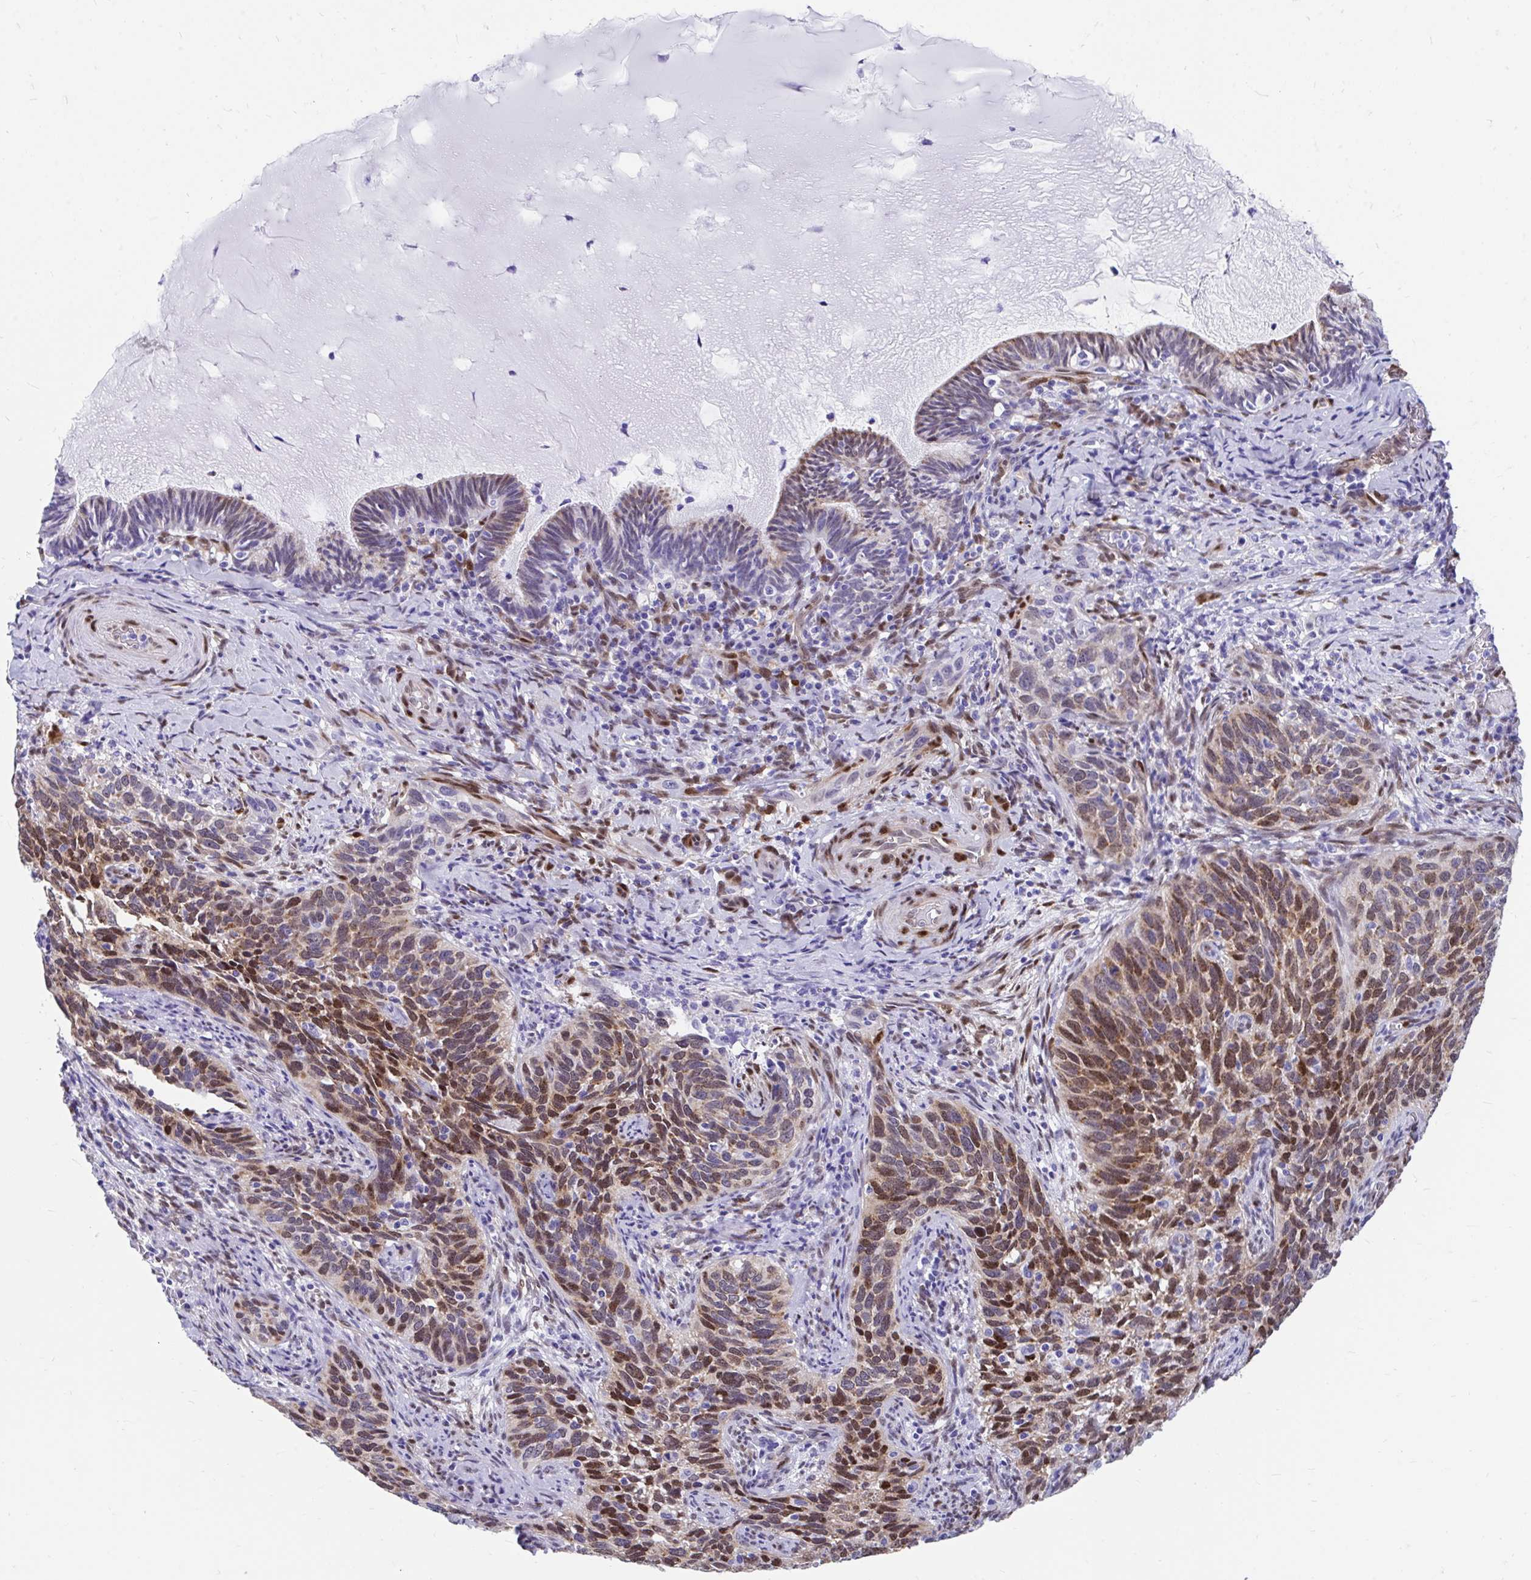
{"staining": {"intensity": "strong", "quantity": "25%-75%", "location": "nuclear"}, "tissue": "cervical cancer", "cell_type": "Tumor cells", "image_type": "cancer", "snomed": [{"axis": "morphology", "description": "Squamous cell carcinoma, NOS"}, {"axis": "topography", "description": "Cervix"}], "caption": "This photomicrograph displays immunohistochemistry (IHC) staining of human squamous cell carcinoma (cervical), with high strong nuclear positivity in about 25%-75% of tumor cells.", "gene": "RBPMS", "patient": {"sex": "female", "age": 51}}